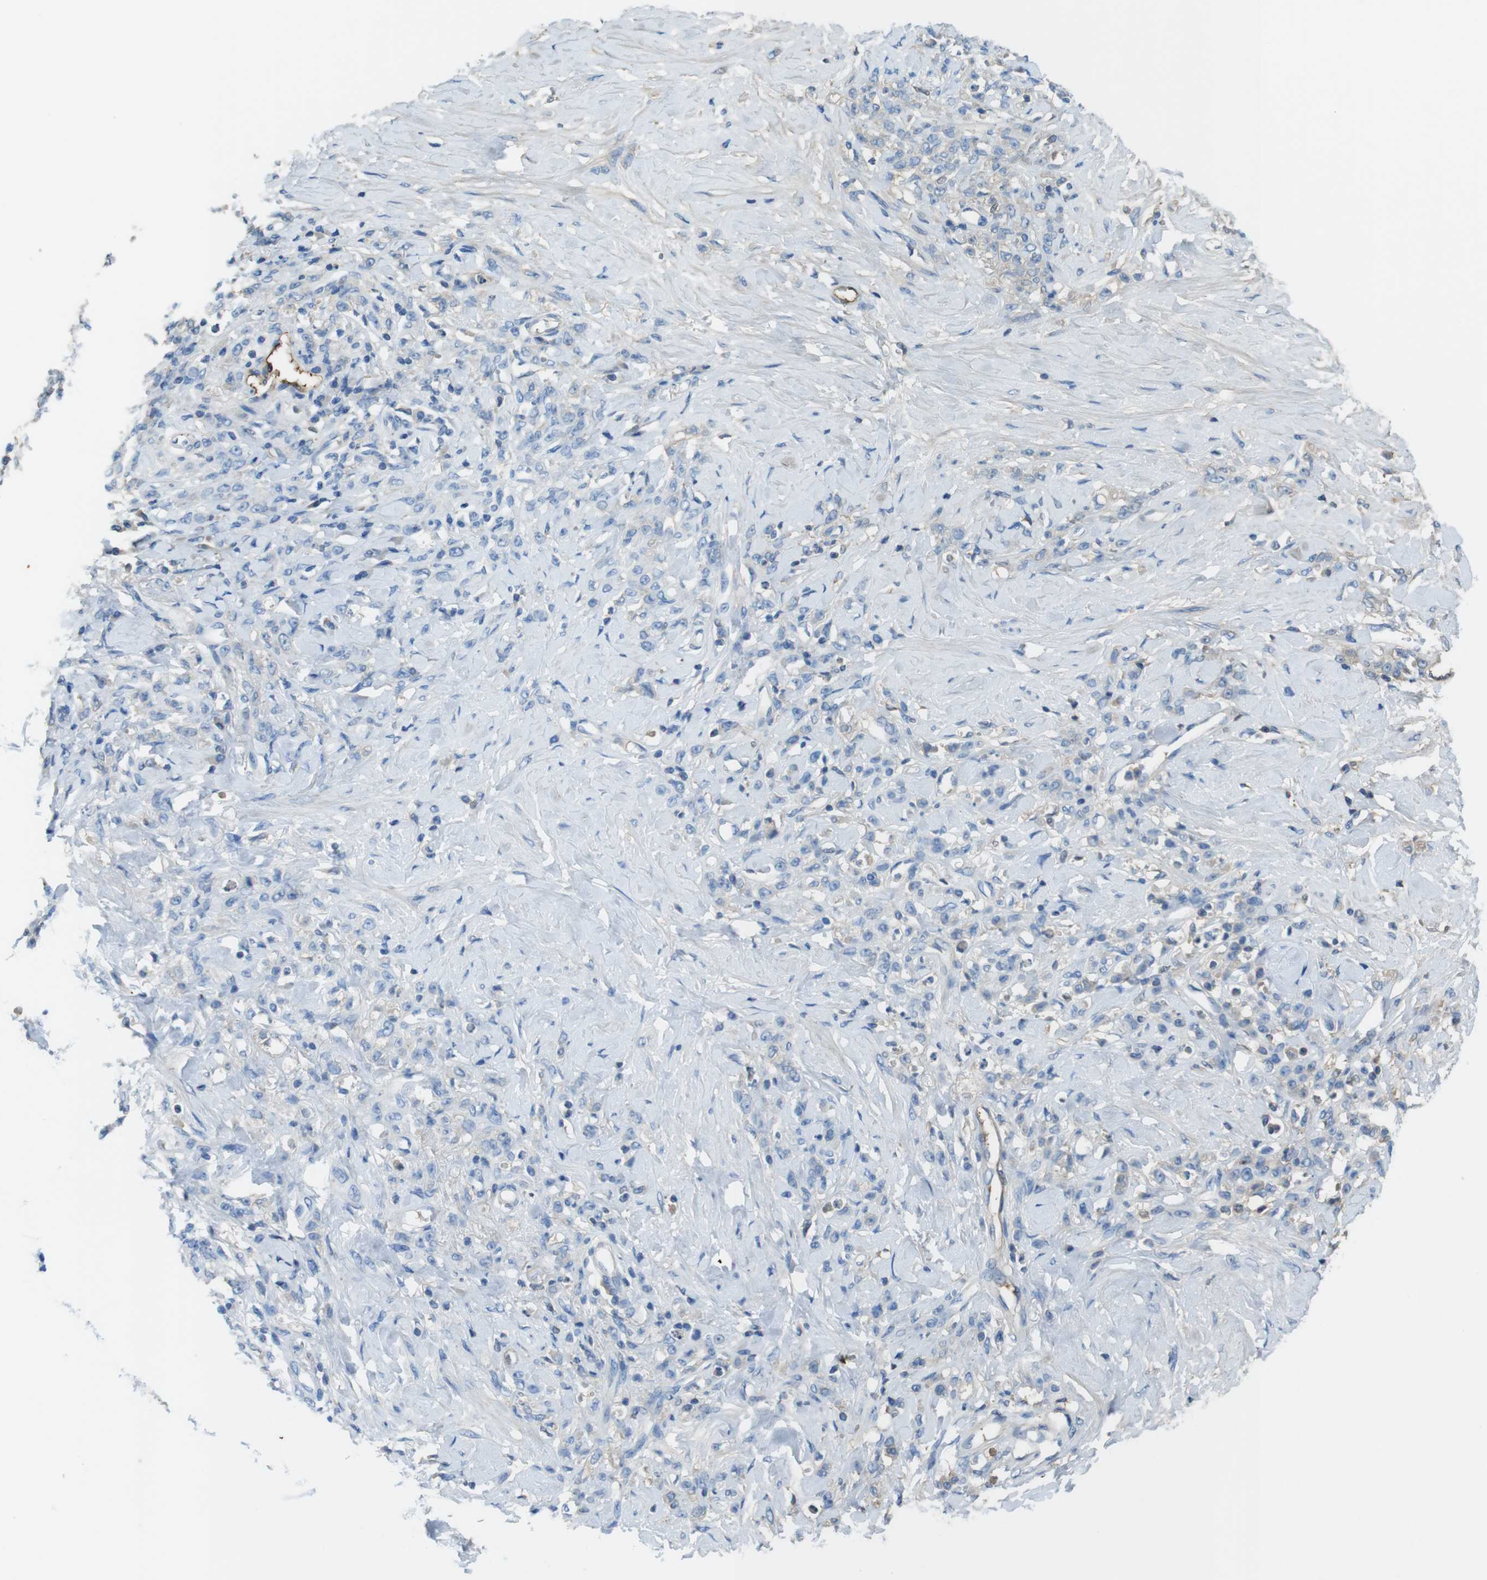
{"staining": {"intensity": "negative", "quantity": "none", "location": "none"}, "tissue": "stomach cancer", "cell_type": "Tumor cells", "image_type": "cancer", "snomed": [{"axis": "morphology", "description": "Adenocarcinoma, NOS"}, {"axis": "topography", "description": "Stomach"}], "caption": "A histopathology image of human stomach adenocarcinoma is negative for staining in tumor cells.", "gene": "LTBP4", "patient": {"sex": "male", "age": 82}}